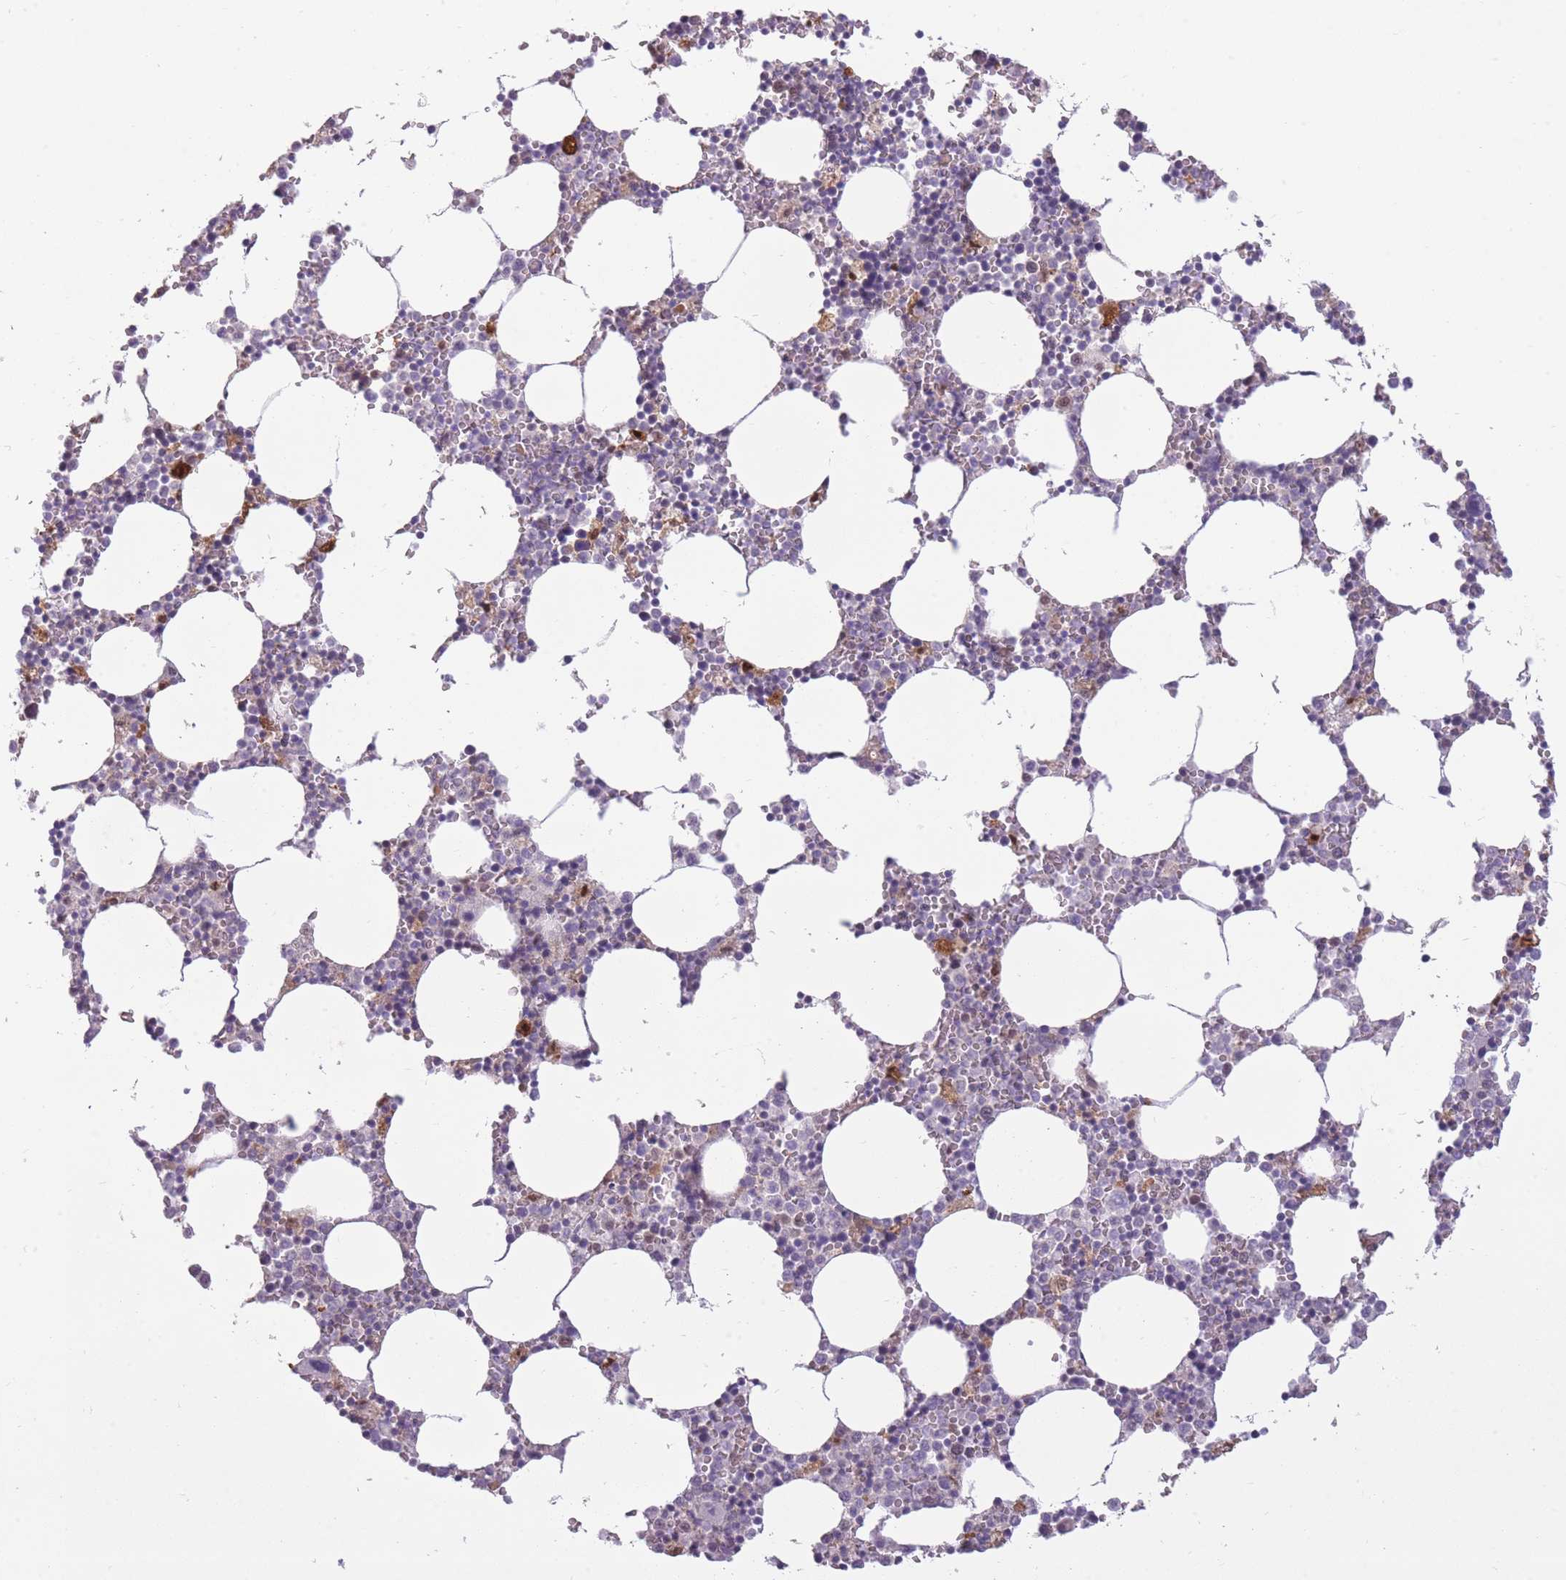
{"staining": {"intensity": "moderate", "quantity": "<25%", "location": "cytoplasmic/membranous,nuclear"}, "tissue": "bone marrow", "cell_type": "Hematopoietic cells", "image_type": "normal", "snomed": [{"axis": "morphology", "description": "Normal tissue, NOS"}, {"axis": "topography", "description": "Bone marrow"}], "caption": "Human bone marrow stained with a brown dye shows moderate cytoplasmic/membranous,nuclear positive expression in approximately <25% of hematopoietic cells.", "gene": "LGALS9B", "patient": {"sex": "female", "age": 64}}